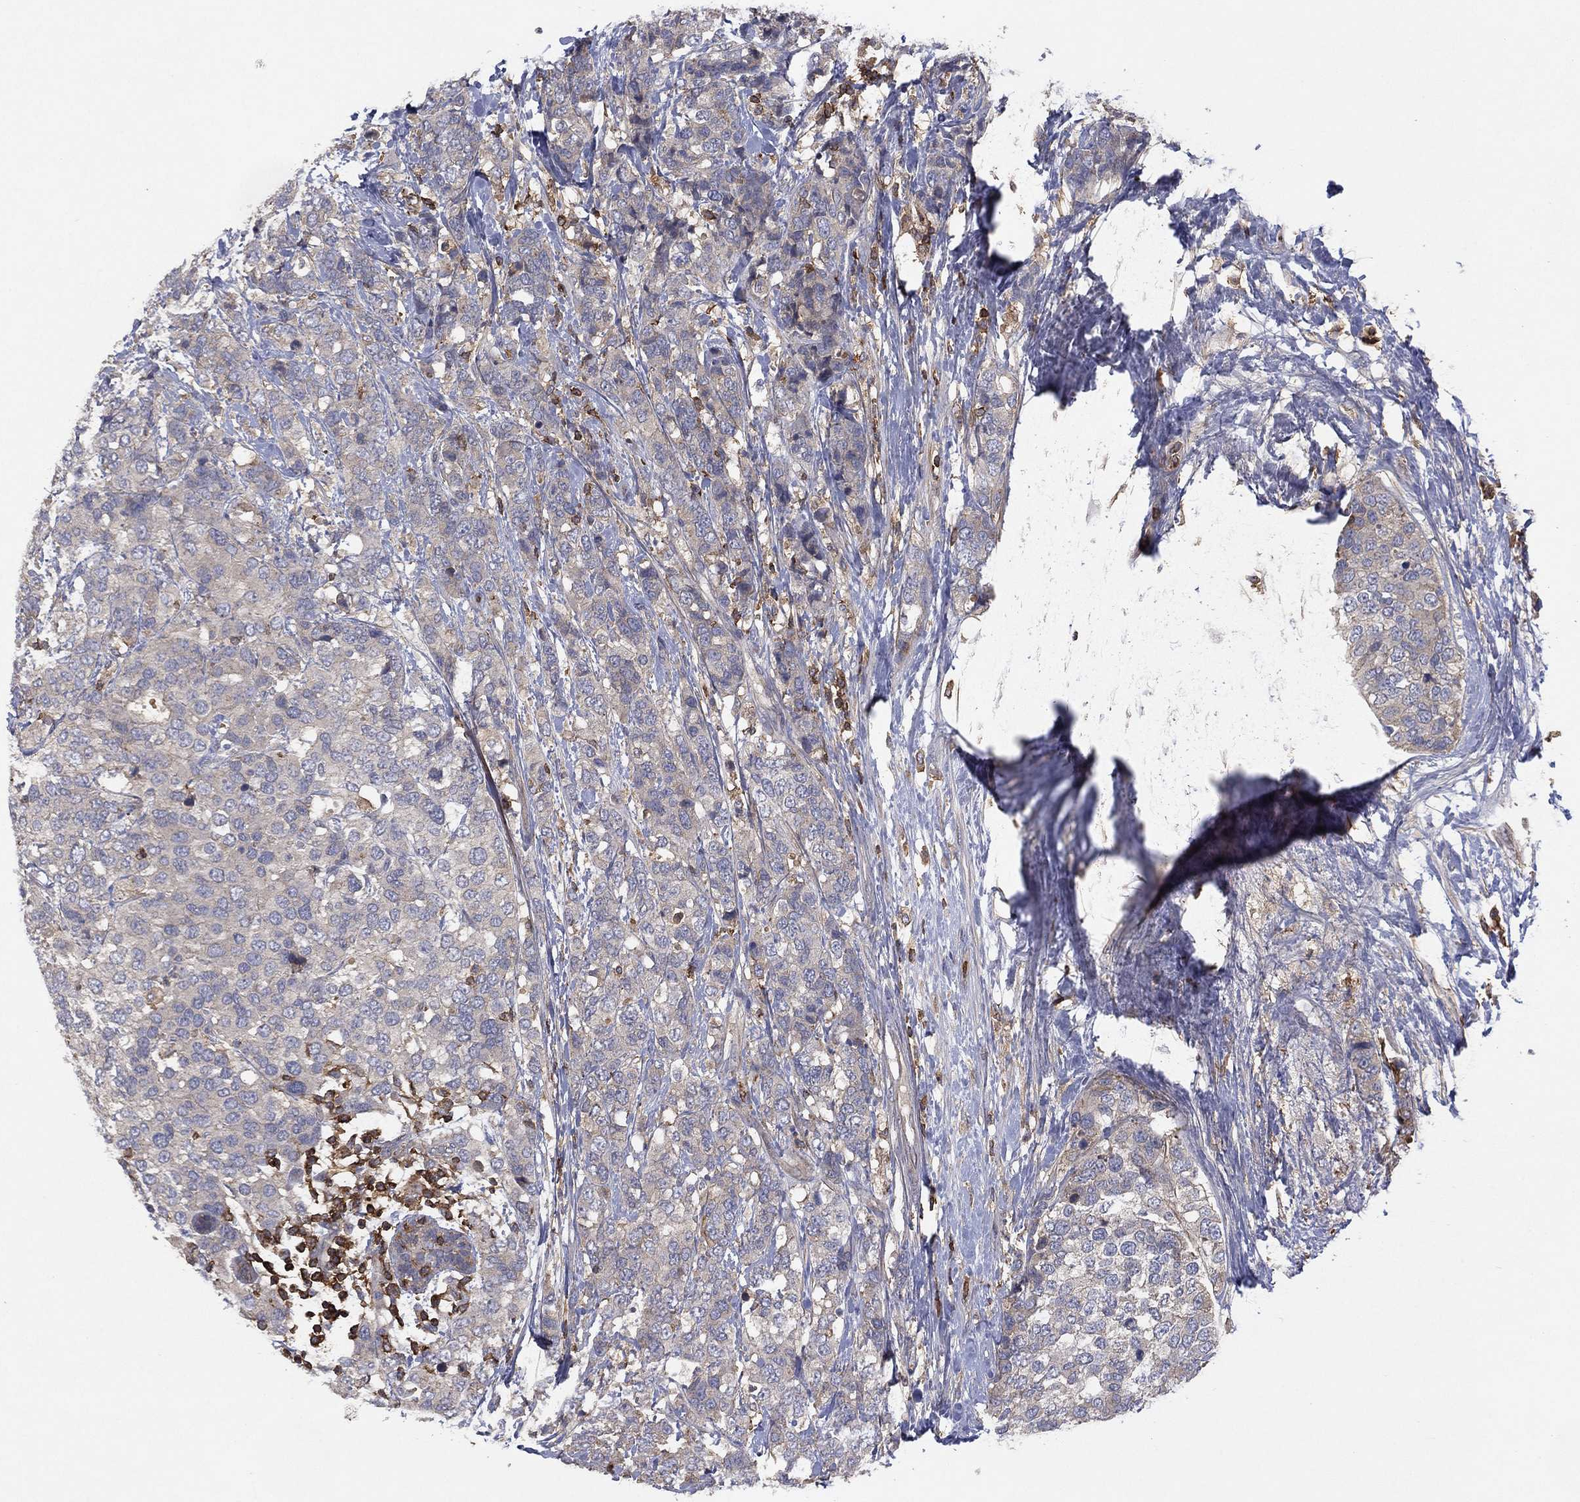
{"staining": {"intensity": "negative", "quantity": "none", "location": "none"}, "tissue": "breast cancer", "cell_type": "Tumor cells", "image_type": "cancer", "snomed": [{"axis": "morphology", "description": "Lobular carcinoma"}, {"axis": "topography", "description": "Breast"}], "caption": "This is an immunohistochemistry micrograph of breast cancer. There is no positivity in tumor cells.", "gene": "DOCK8", "patient": {"sex": "female", "age": 59}}